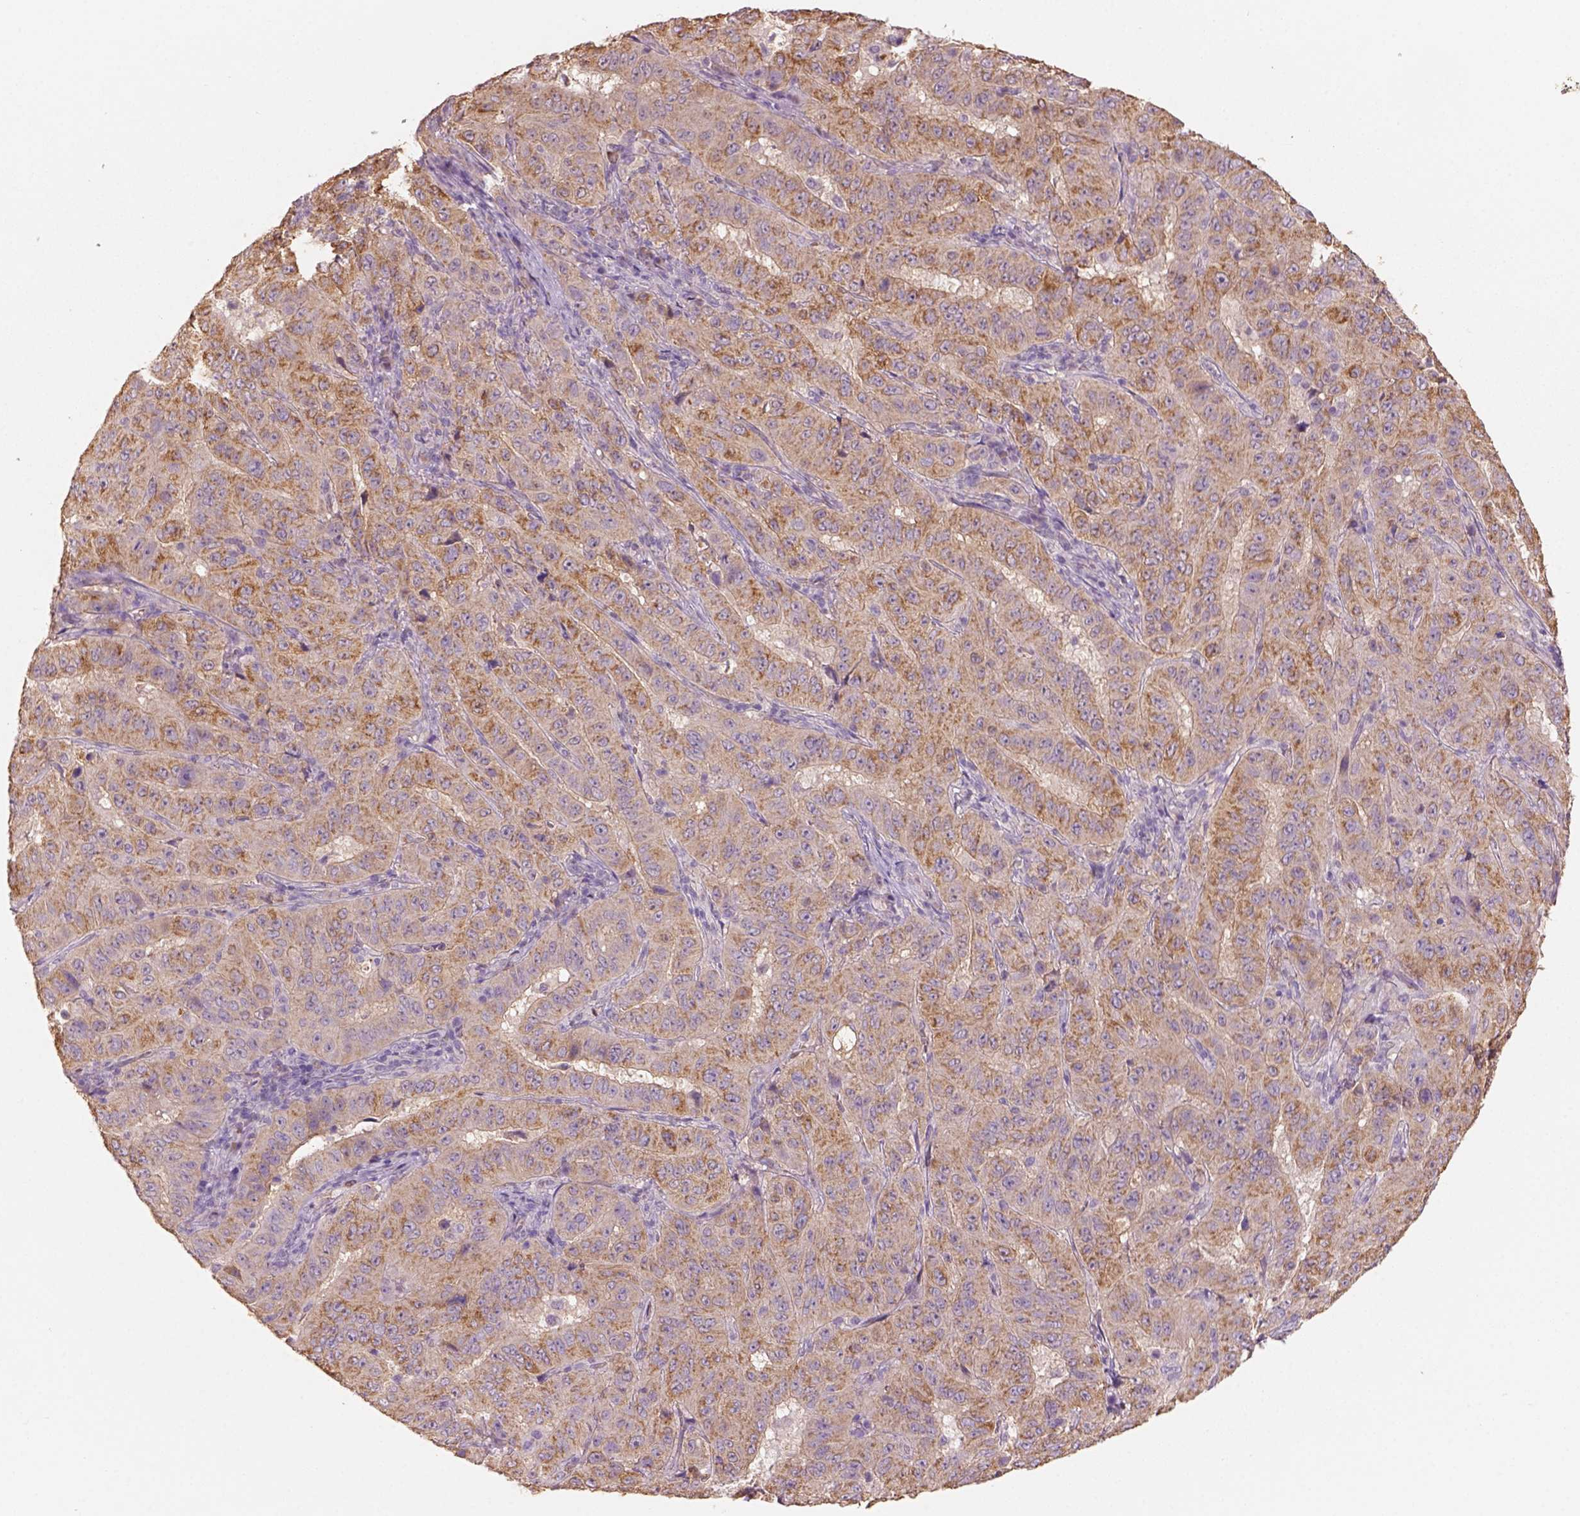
{"staining": {"intensity": "strong", "quantity": ">75%", "location": "cytoplasmic/membranous"}, "tissue": "pancreatic cancer", "cell_type": "Tumor cells", "image_type": "cancer", "snomed": [{"axis": "morphology", "description": "Adenocarcinoma, NOS"}, {"axis": "topography", "description": "Pancreas"}], "caption": "Protein expression by immunohistochemistry (IHC) shows strong cytoplasmic/membranous positivity in about >75% of tumor cells in pancreatic adenocarcinoma.", "gene": "AP2B1", "patient": {"sex": "male", "age": 63}}